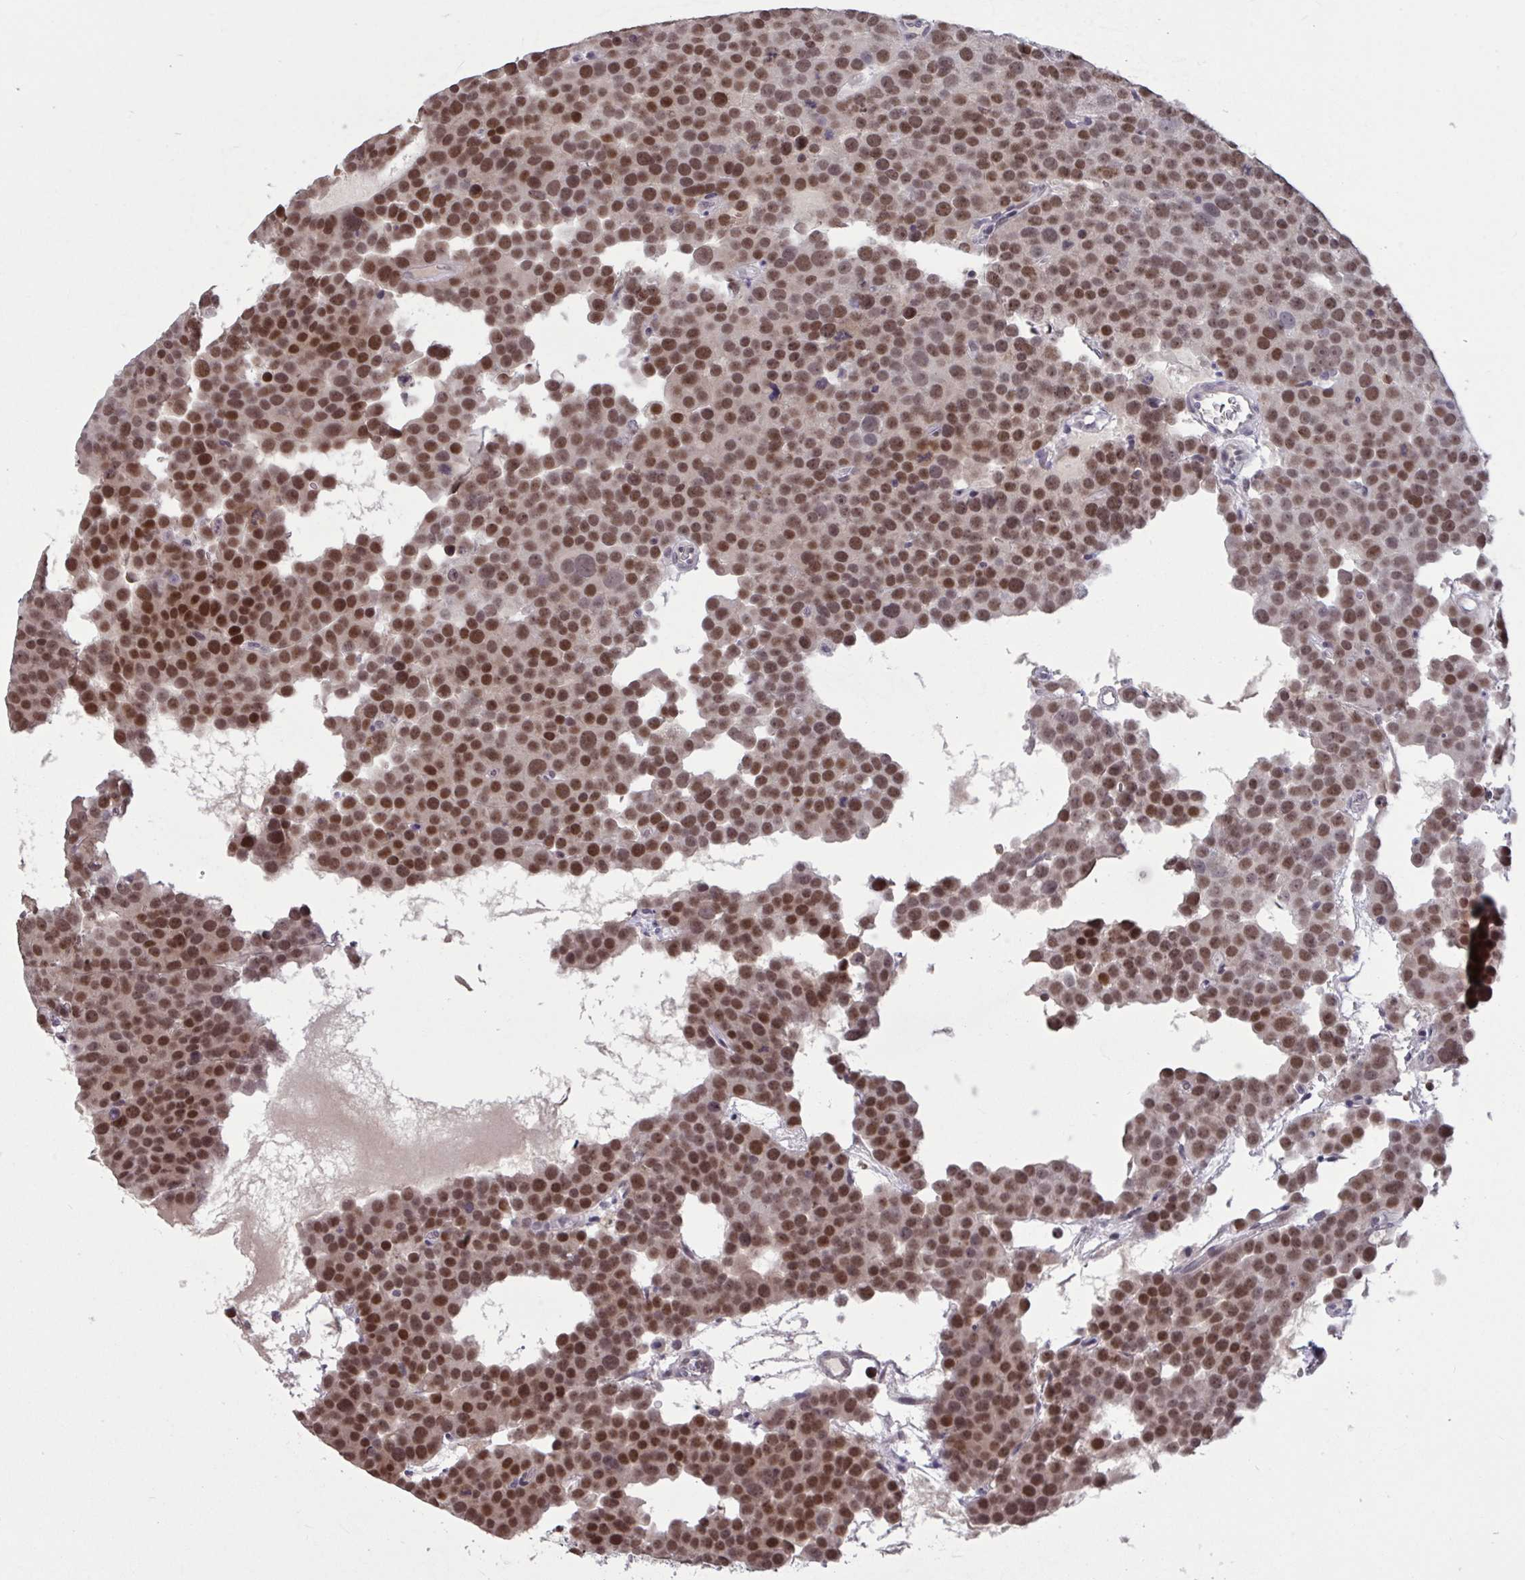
{"staining": {"intensity": "strong", "quantity": ">75%", "location": "nuclear"}, "tissue": "testis cancer", "cell_type": "Tumor cells", "image_type": "cancer", "snomed": [{"axis": "morphology", "description": "Seminoma, NOS"}, {"axis": "topography", "description": "Testis"}], "caption": "Seminoma (testis) tissue reveals strong nuclear positivity in about >75% of tumor cells, visualized by immunohistochemistry.", "gene": "ZNF414", "patient": {"sex": "male", "age": 71}}